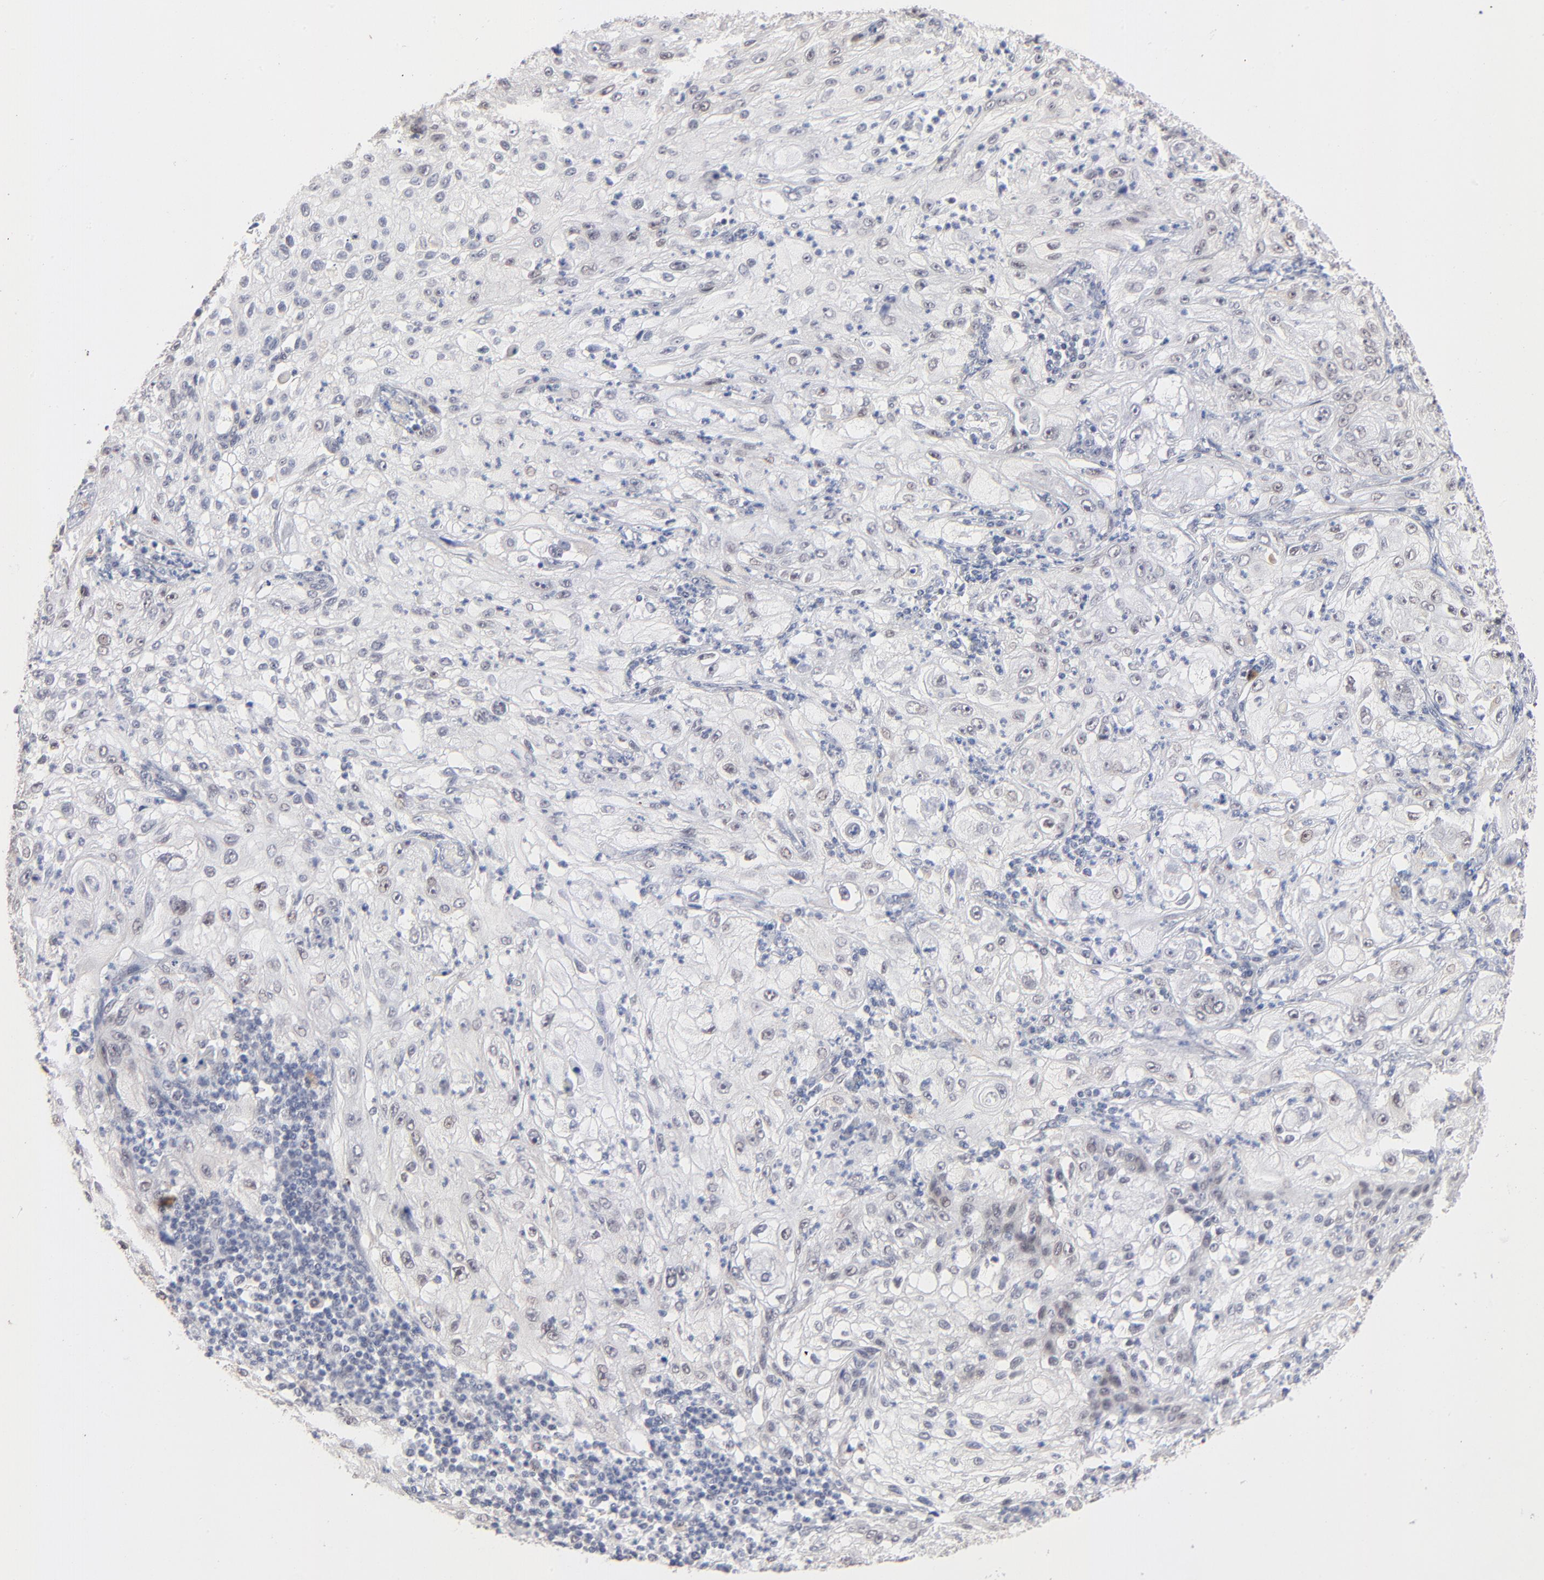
{"staining": {"intensity": "negative", "quantity": "none", "location": "none"}, "tissue": "lung cancer", "cell_type": "Tumor cells", "image_type": "cancer", "snomed": [{"axis": "morphology", "description": "Inflammation, NOS"}, {"axis": "morphology", "description": "Squamous cell carcinoma, NOS"}, {"axis": "topography", "description": "Lymph node"}, {"axis": "topography", "description": "Soft tissue"}, {"axis": "topography", "description": "Lung"}], "caption": "Immunohistochemistry (IHC) image of neoplastic tissue: lung cancer (squamous cell carcinoma) stained with DAB (3,3'-diaminobenzidine) shows no significant protein expression in tumor cells. (Stains: DAB (3,3'-diaminobenzidine) IHC with hematoxylin counter stain, Microscopy: brightfield microscopy at high magnification).", "gene": "MBIP", "patient": {"sex": "male", "age": 66}}